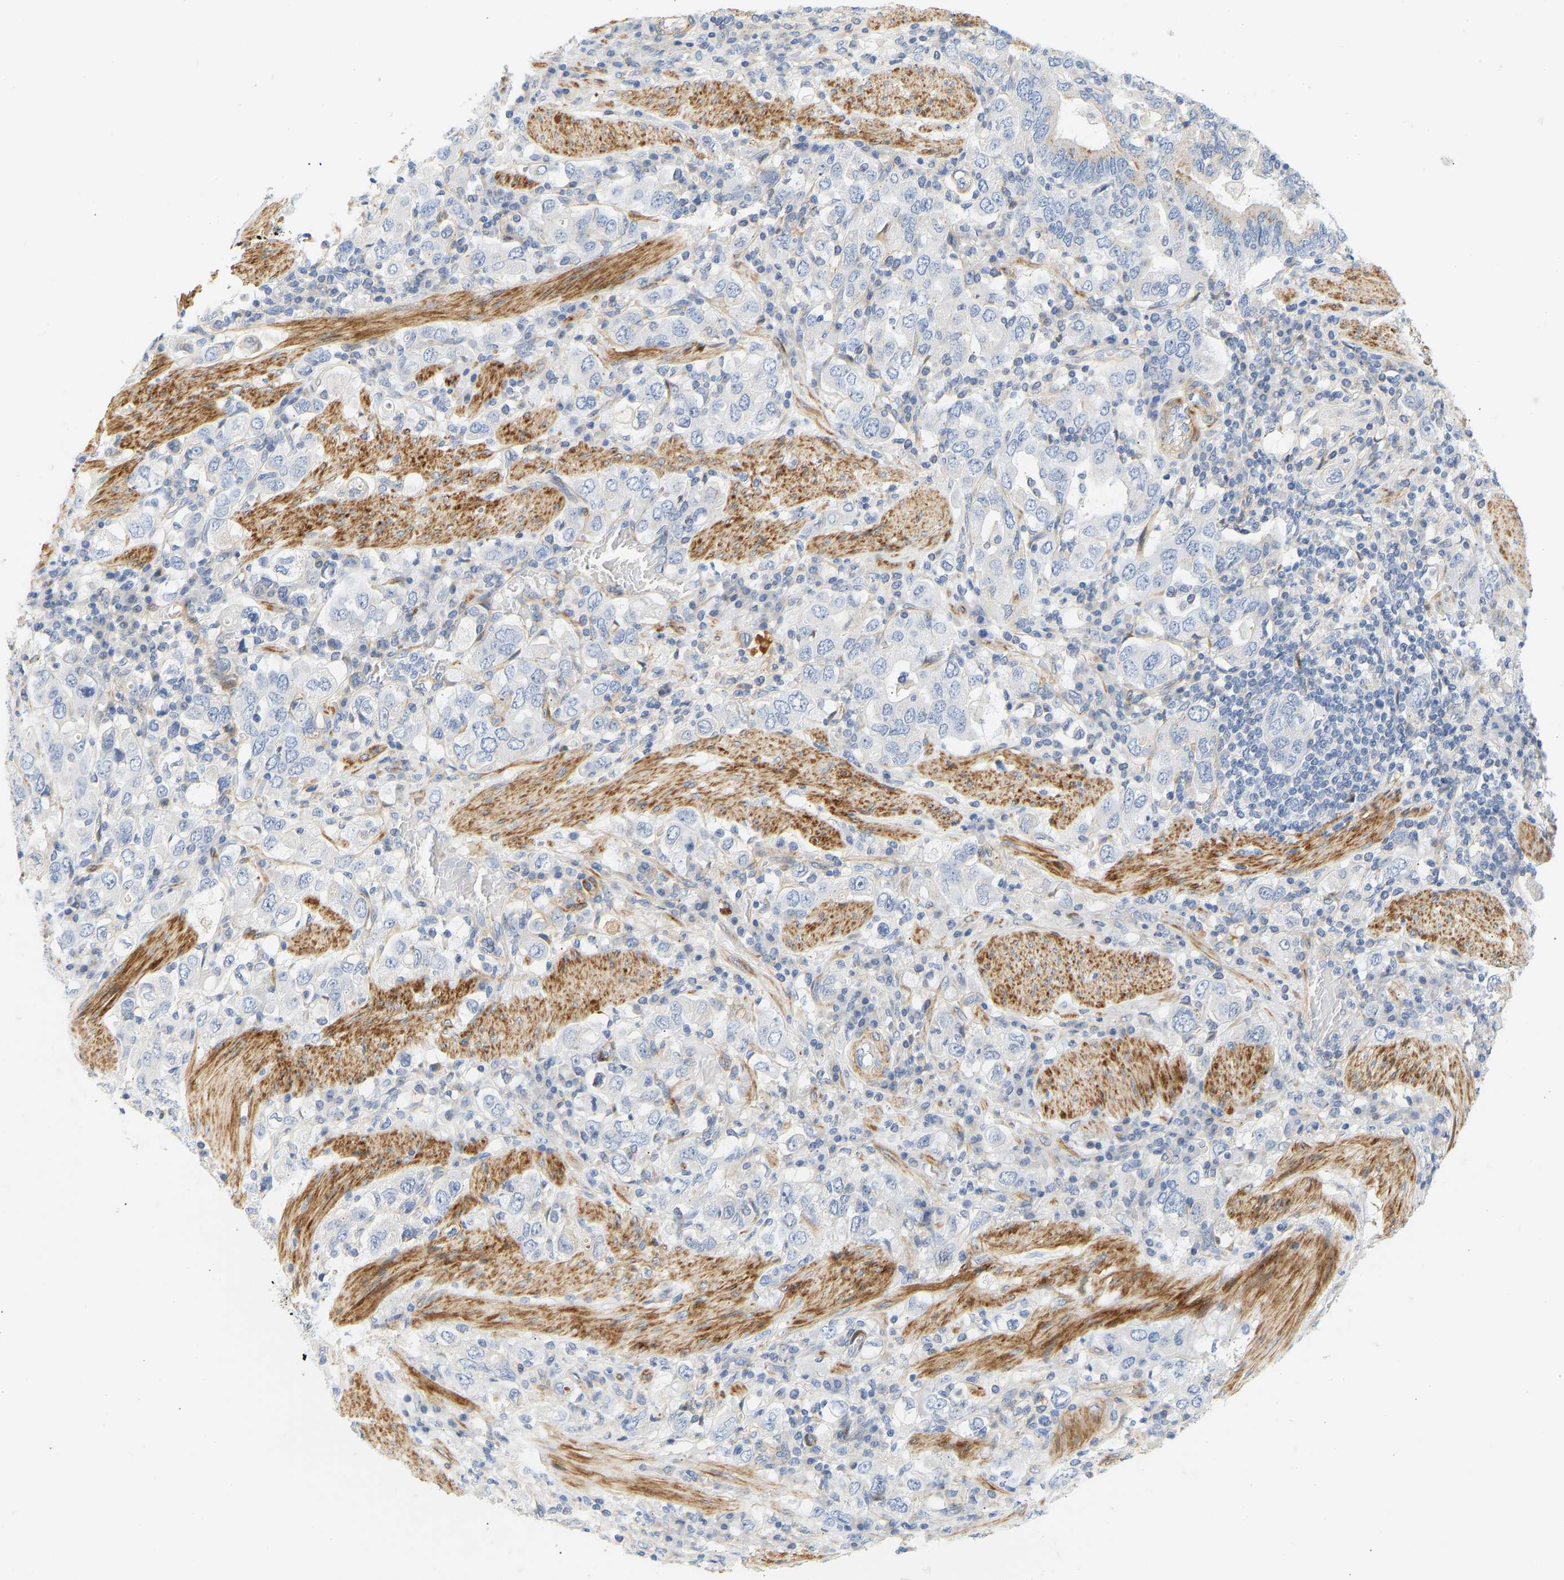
{"staining": {"intensity": "negative", "quantity": "none", "location": "none"}, "tissue": "stomach cancer", "cell_type": "Tumor cells", "image_type": "cancer", "snomed": [{"axis": "morphology", "description": "Adenocarcinoma, NOS"}, {"axis": "topography", "description": "Stomach, upper"}], "caption": "DAB immunohistochemical staining of human adenocarcinoma (stomach) demonstrates no significant expression in tumor cells.", "gene": "SLC30A7", "patient": {"sex": "male", "age": 62}}